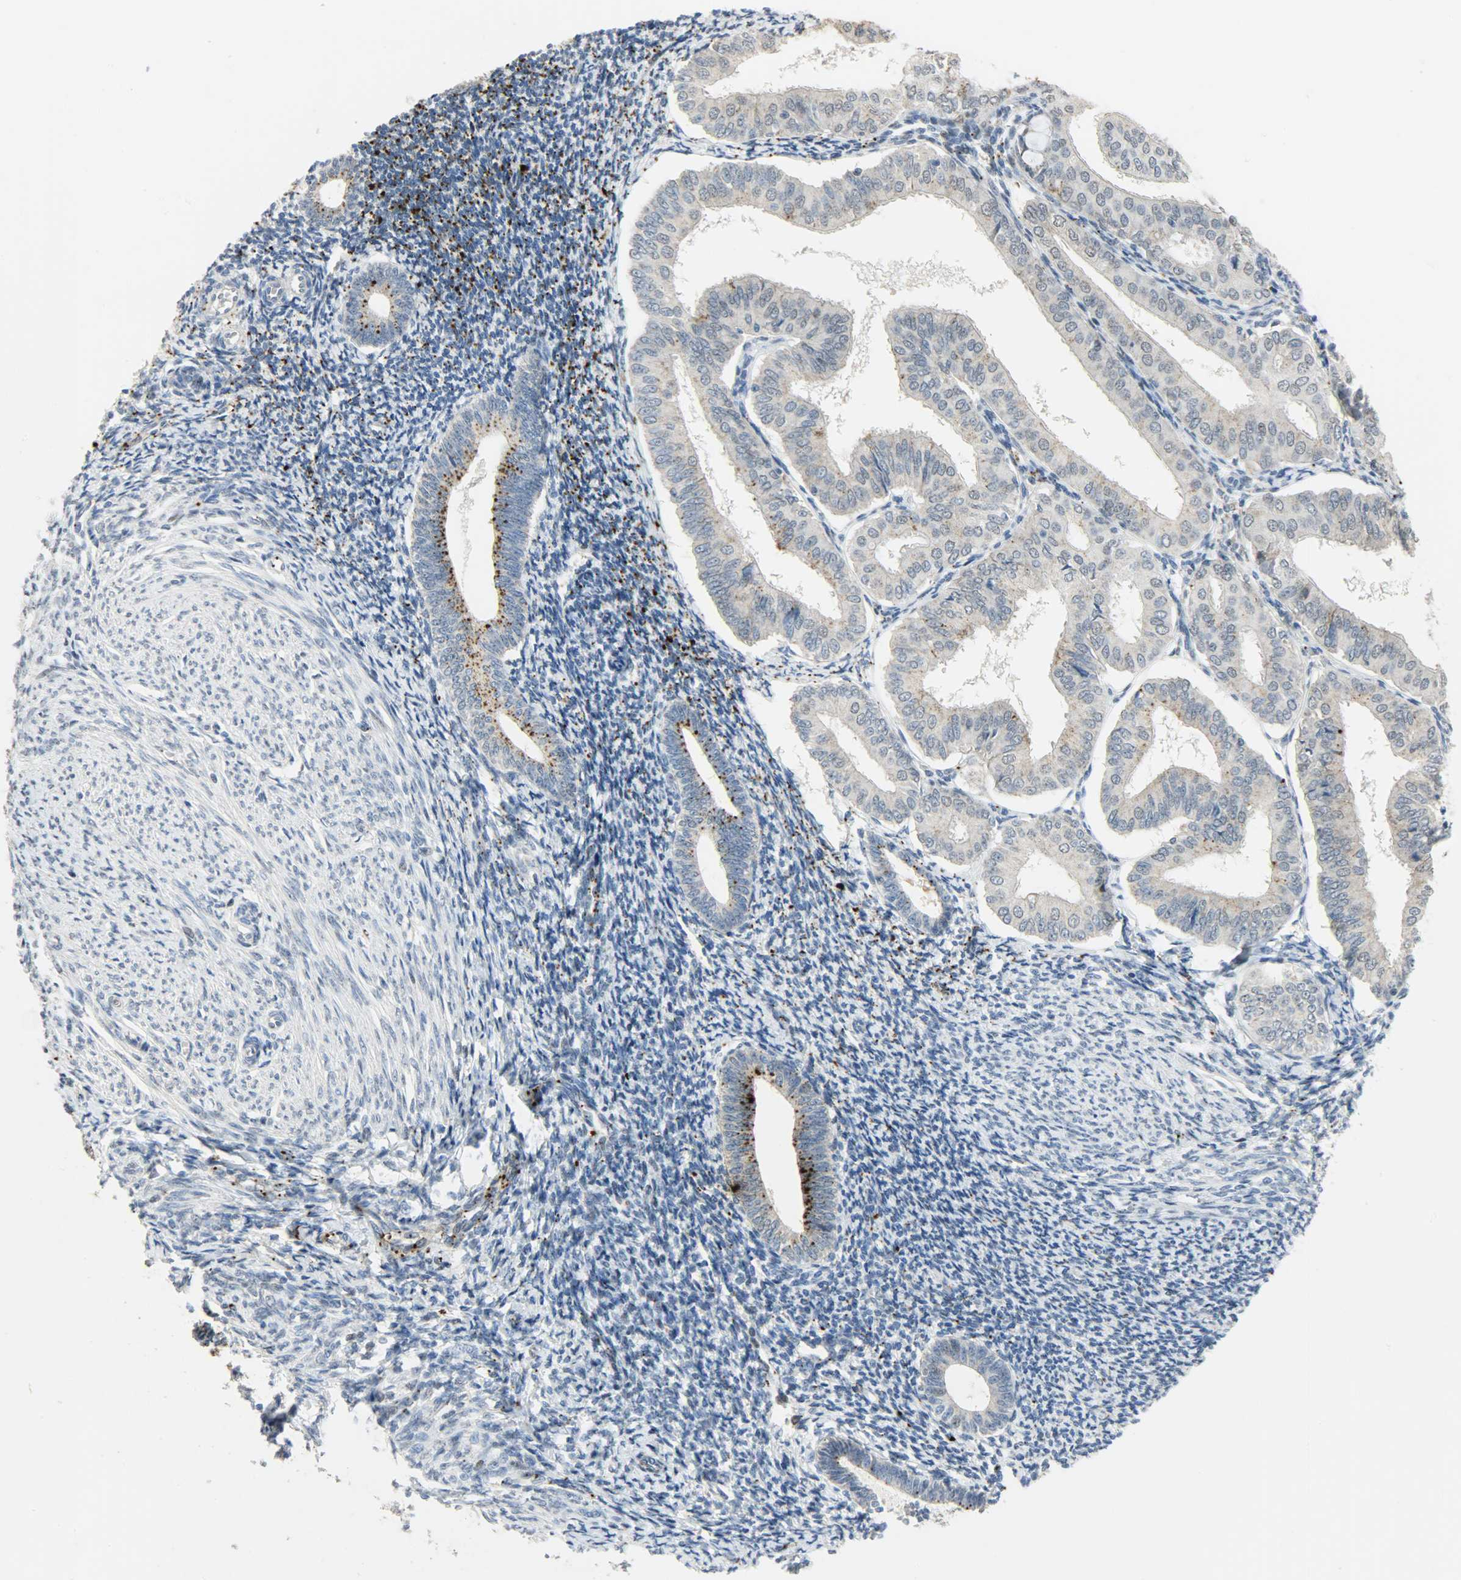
{"staining": {"intensity": "weak", "quantity": "<25%", "location": "cytoplasmic/membranous"}, "tissue": "endometrium", "cell_type": "Cells in endometrial stroma", "image_type": "normal", "snomed": [{"axis": "morphology", "description": "Normal tissue, NOS"}, {"axis": "topography", "description": "Endometrium"}], "caption": "An IHC image of normal endometrium is shown. There is no staining in cells in endometrial stroma of endometrium. (Brightfield microscopy of DAB (3,3'-diaminobenzidine) IHC at high magnification).", "gene": "GIT2", "patient": {"sex": "female", "age": 57}}